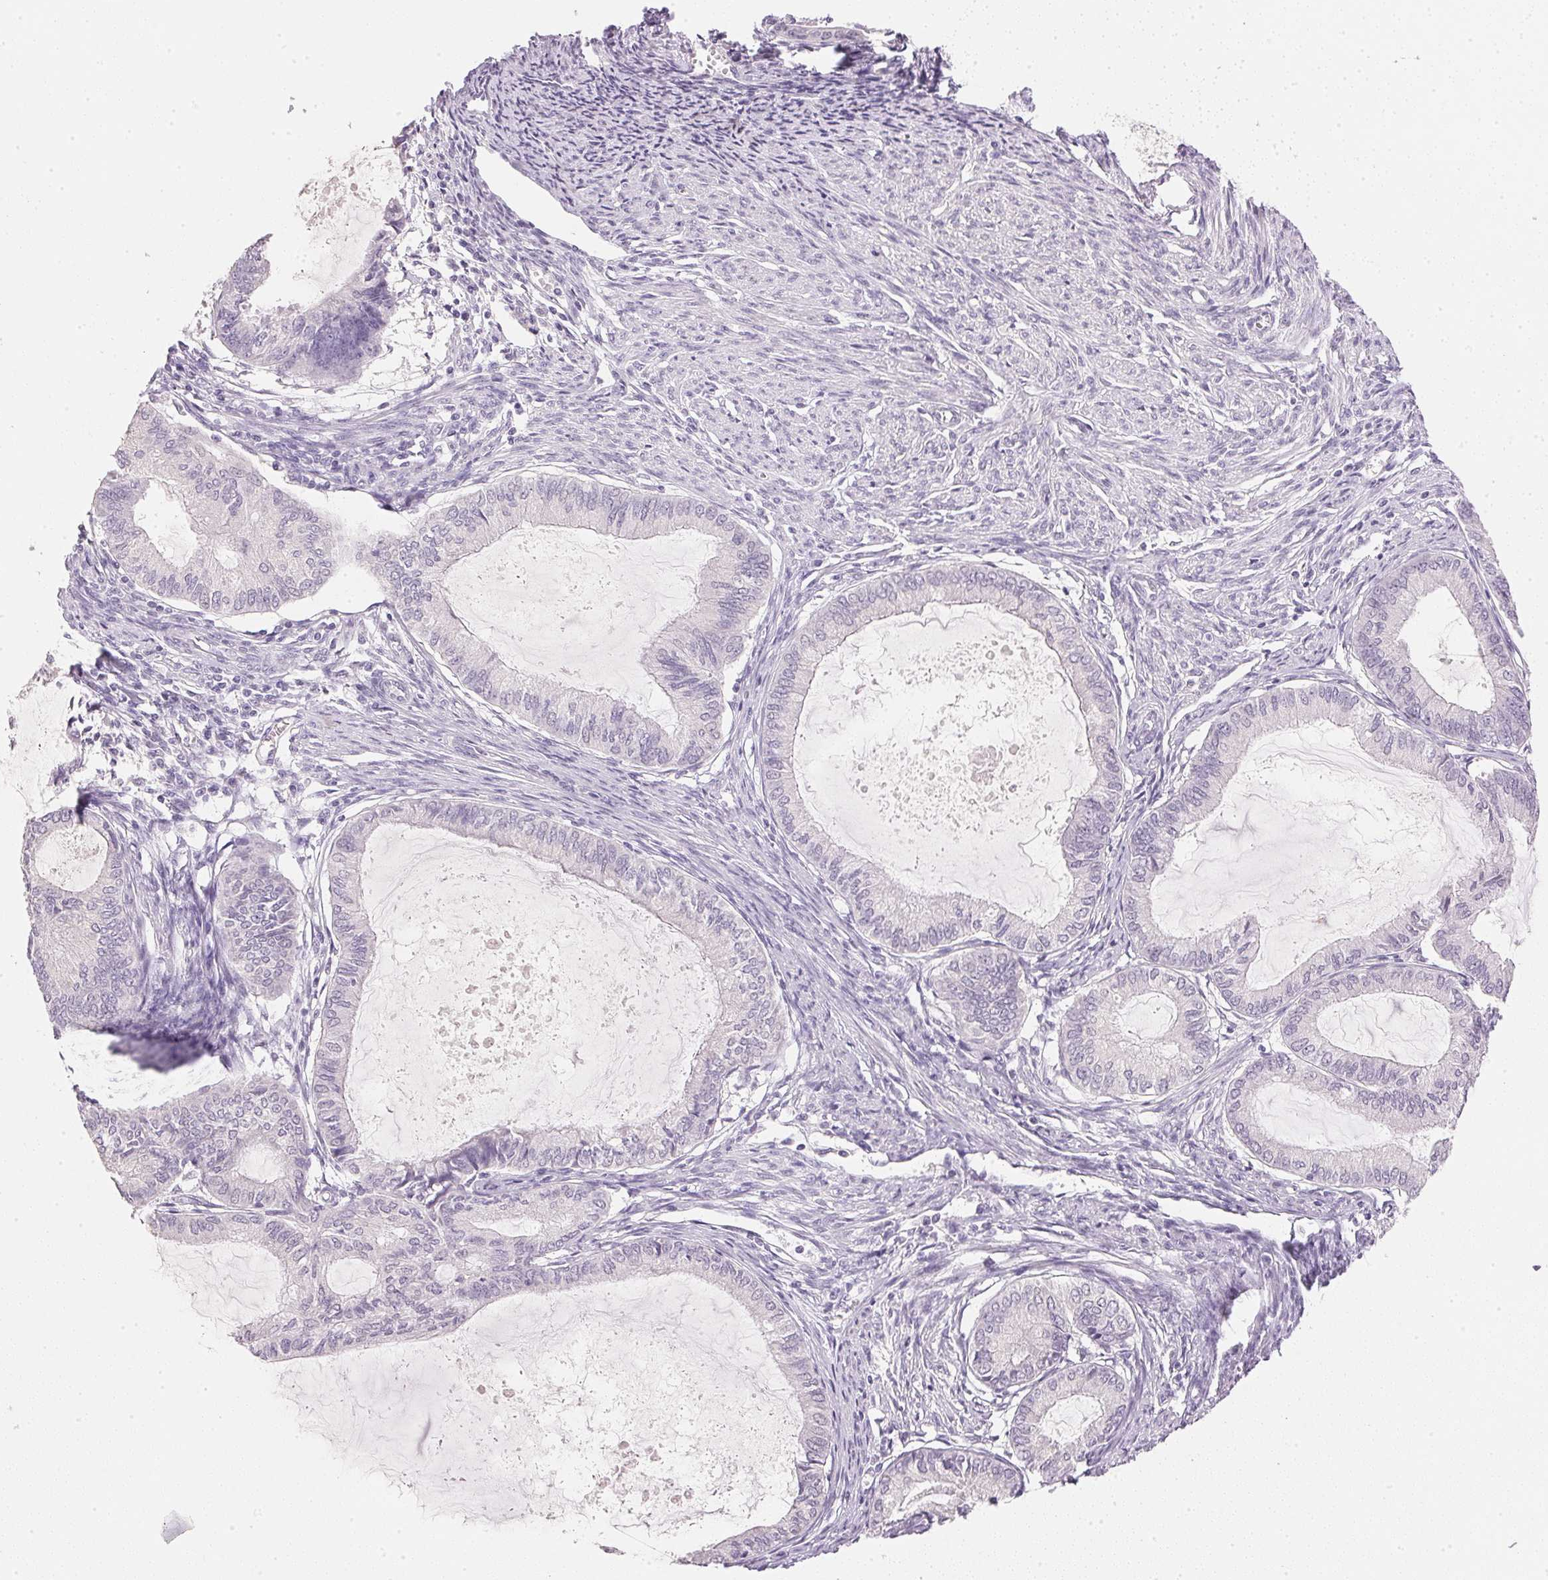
{"staining": {"intensity": "negative", "quantity": "none", "location": "none"}, "tissue": "endometrial cancer", "cell_type": "Tumor cells", "image_type": "cancer", "snomed": [{"axis": "morphology", "description": "Adenocarcinoma, NOS"}, {"axis": "topography", "description": "Endometrium"}], "caption": "Tumor cells are negative for protein expression in human endometrial cancer. (DAB IHC visualized using brightfield microscopy, high magnification).", "gene": "IGFBP1", "patient": {"sex": "female", "age": 86}}